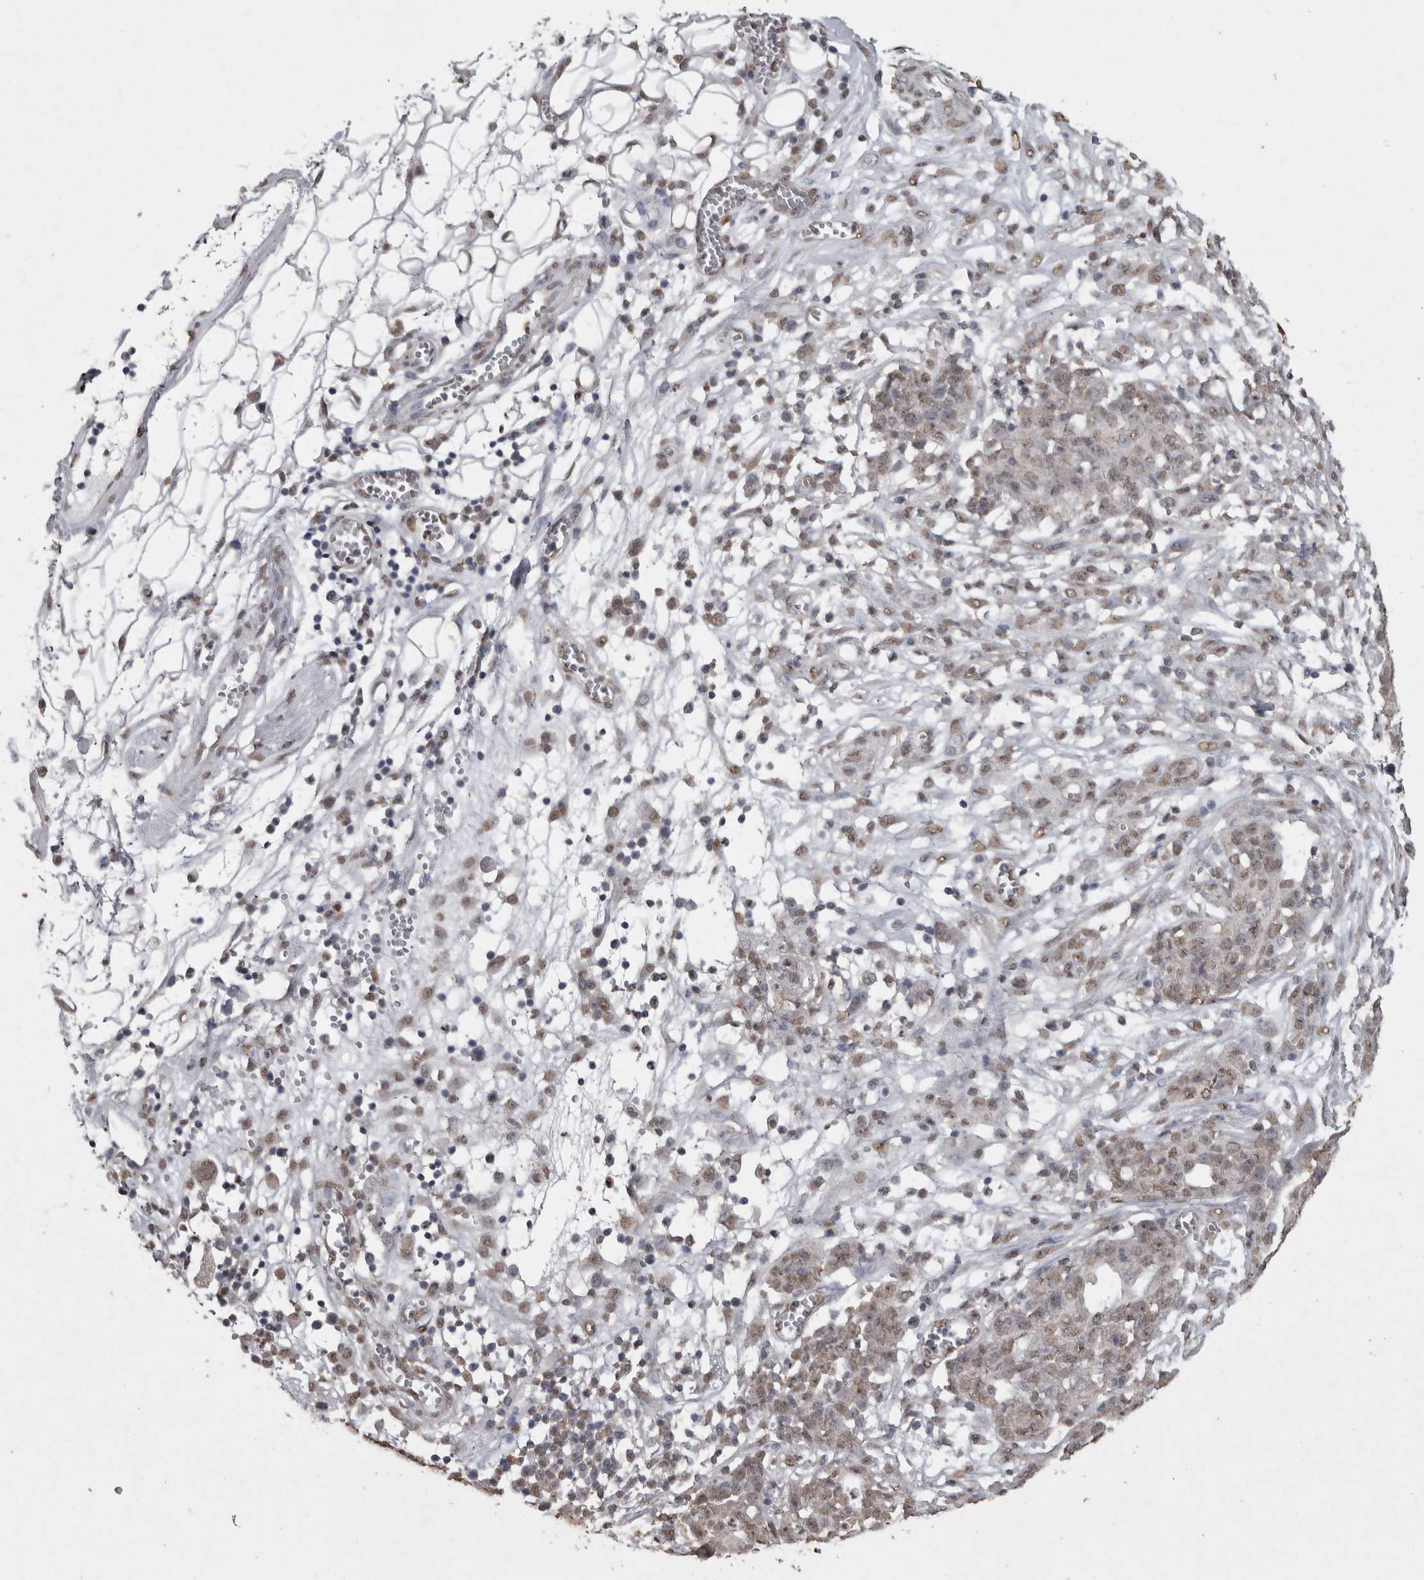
{"staining": {"intensity": "weak", "quantity": ">75%", "location": "nuclear"}, "tissue": "ovarian cancer", "cell_type": "Tumor cells", "image_type": "cancer", "snomed": [{"axis": "morphology", "description": "Cystadenocarcinoma, serous, NOS"}, {"axis": "topography", "description": "Soft tissue"}, {"axis": "topography", "description": "Ovary"}], "caption": "Immunohistochemistry (IHC) of ovarian cancer (serous cystadenocarcinoma) exhibits low levels of weak nuclear staining in approximately >75% of tumor cells.", "gene": "SMAD7", "patient": {"sex": "female", "age": 57}}